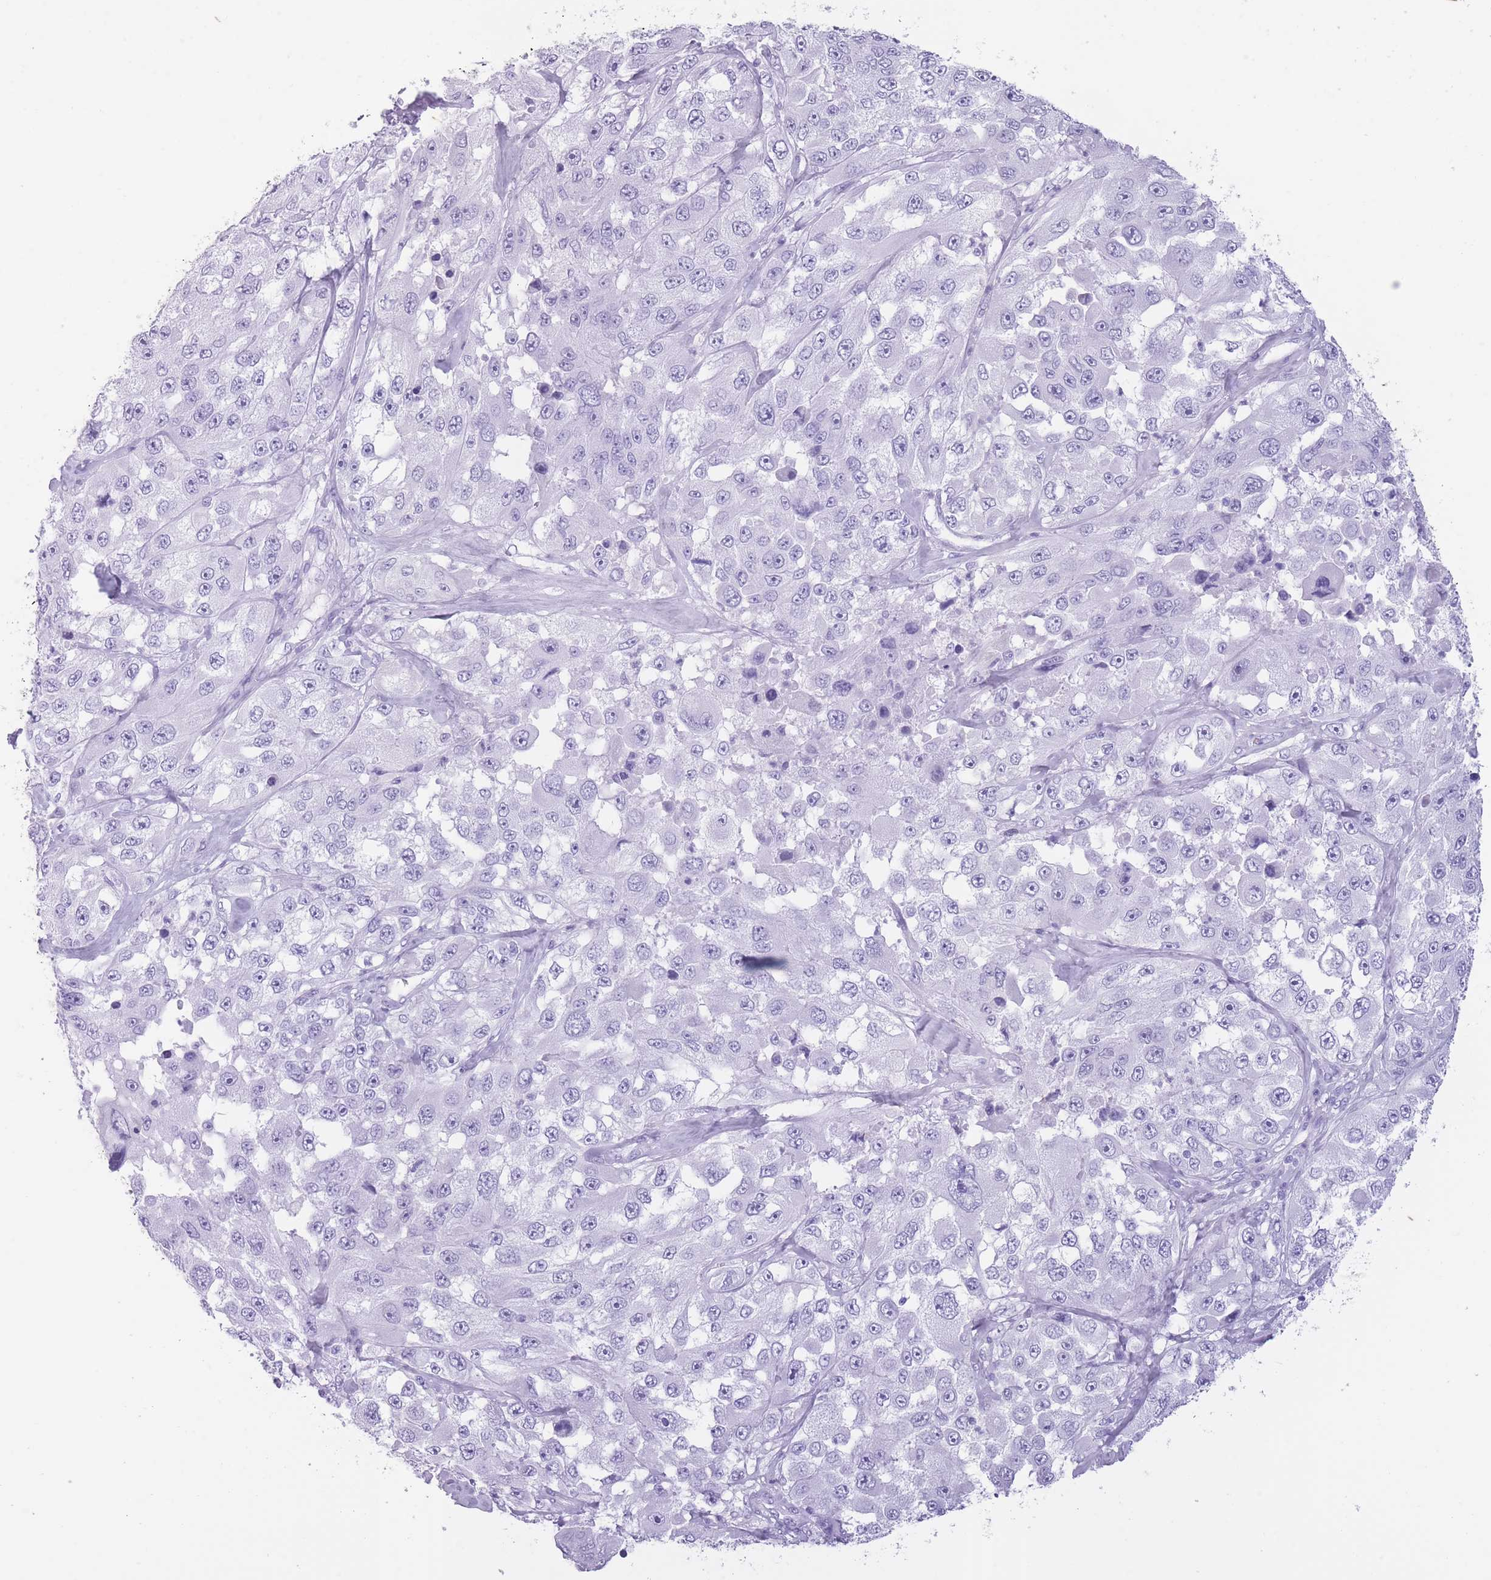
{"staining": {"intensity": "negative", "quantity": "none", "location": "none"}, "tissue": "melanoma", "cell_type": "Tumor cells", "image_type": "cancer", "snomed": [{"axis": "morphology", "description": "Malignant melanoma, Metastatic site"}, {"axis": "topography", "description": "Lymph node"}], "caption": "Tumor cells are negative for protein expression in human melanoma.", "gene": "OR4F21", "patient": {"sex": "male", "age": 62}}